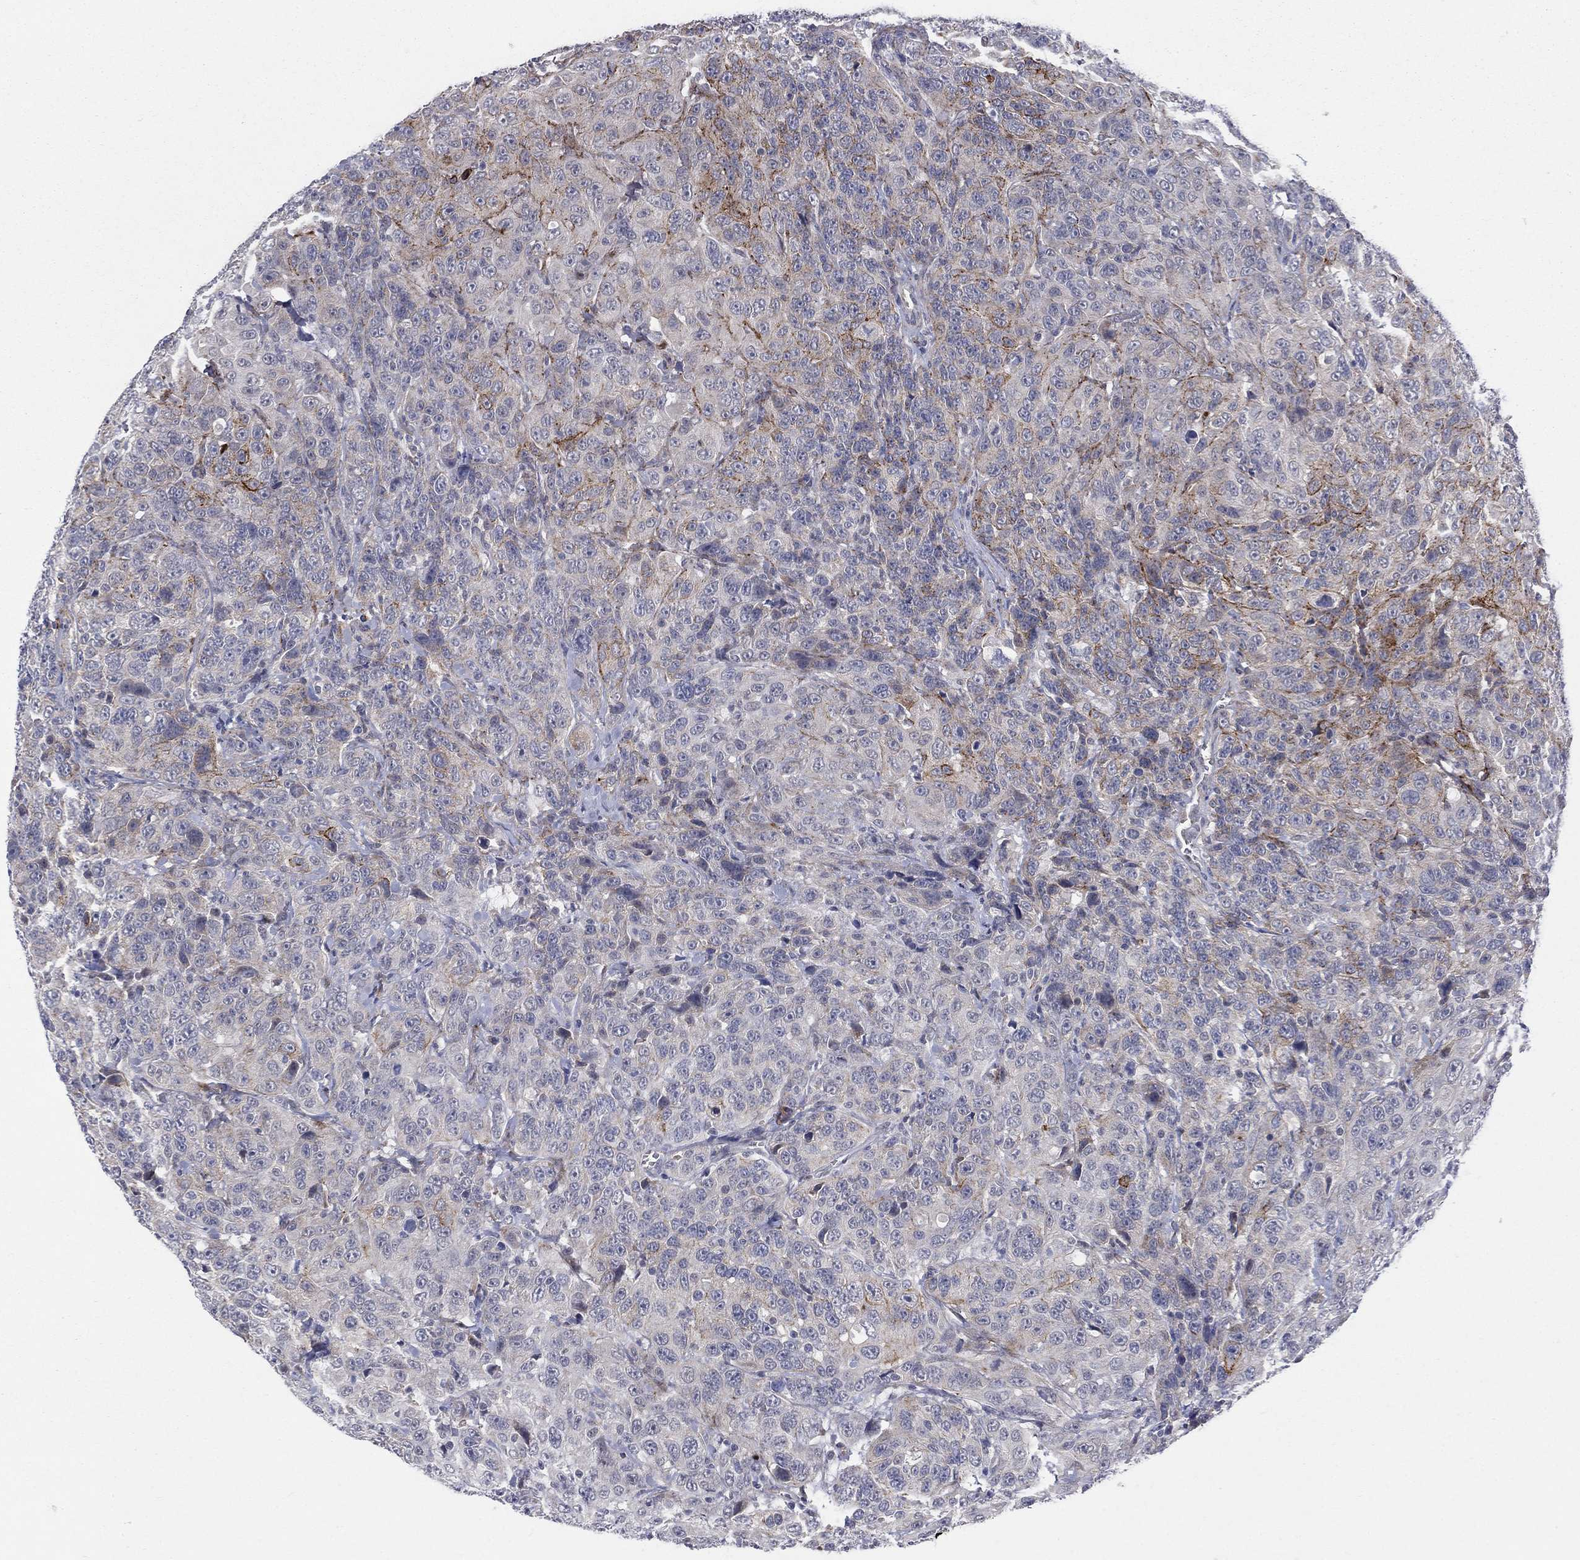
{"staining": {"intensity": "strong", "quantity": "<25%", "location": "cytoplasmic/membranous"}, "tissue": "urothelial cancer", "cell_type": "Tumor cells", "image_type": "cancer", "snomed": [{"axis": "morphology", "description": "Urothelial carcinoma, NOS"}, {"axis": "morphology", "description": "Urothelial carcinoma, High grade"}, {"axis": "topography", "description": "Urinary bladder"}], "caption": "About <25% of tumor cells in urothelial cancer demonstrate strong cytoplasmic/membranous protein staining as visualized by brown immunohistochemical staining.", "gene": "SDC1", "patient": {"sex": "female", "age": 73}}